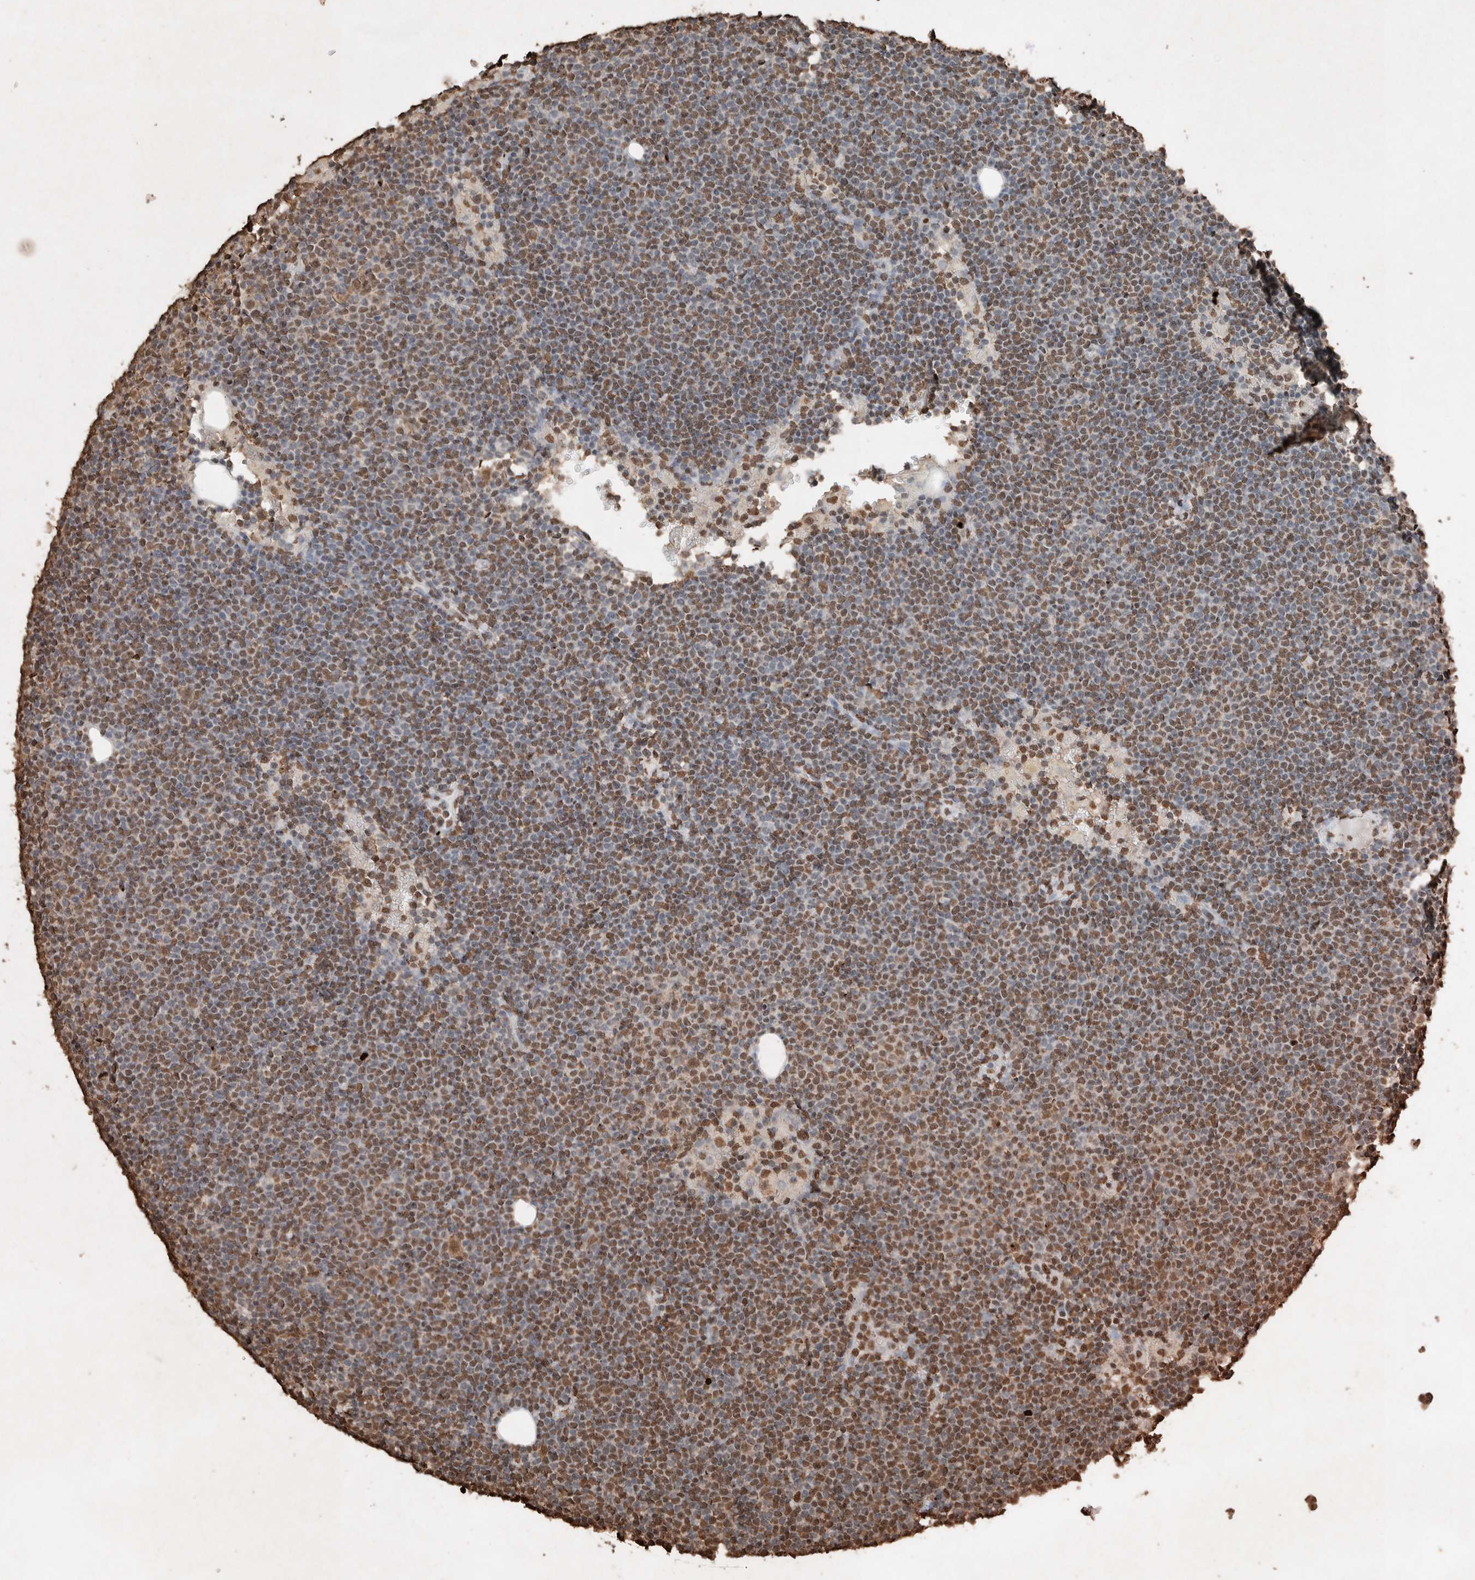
{"staining": {"intensity": "moderate", "quantity": ">75%", "location": "nuclear"}, "tissue": "lymphoma", "cell_type": "Tumor cells", "image_type": "cancer", "snomed": [{"axis": "morphology", "description": "Malignant lymphoma, non-Hodgkin's type, Low grade"}, {"axis": "topography", "description": "Lymph node"}], "caption": "A photomicrograph showing moderate nuclear positivity in approximately >75% of tumor cells in lymphoma, as visualized by brown immunohistochemical staining.", "gene": "FSTL3", "patient": {"sex": "female", "age": 53}}